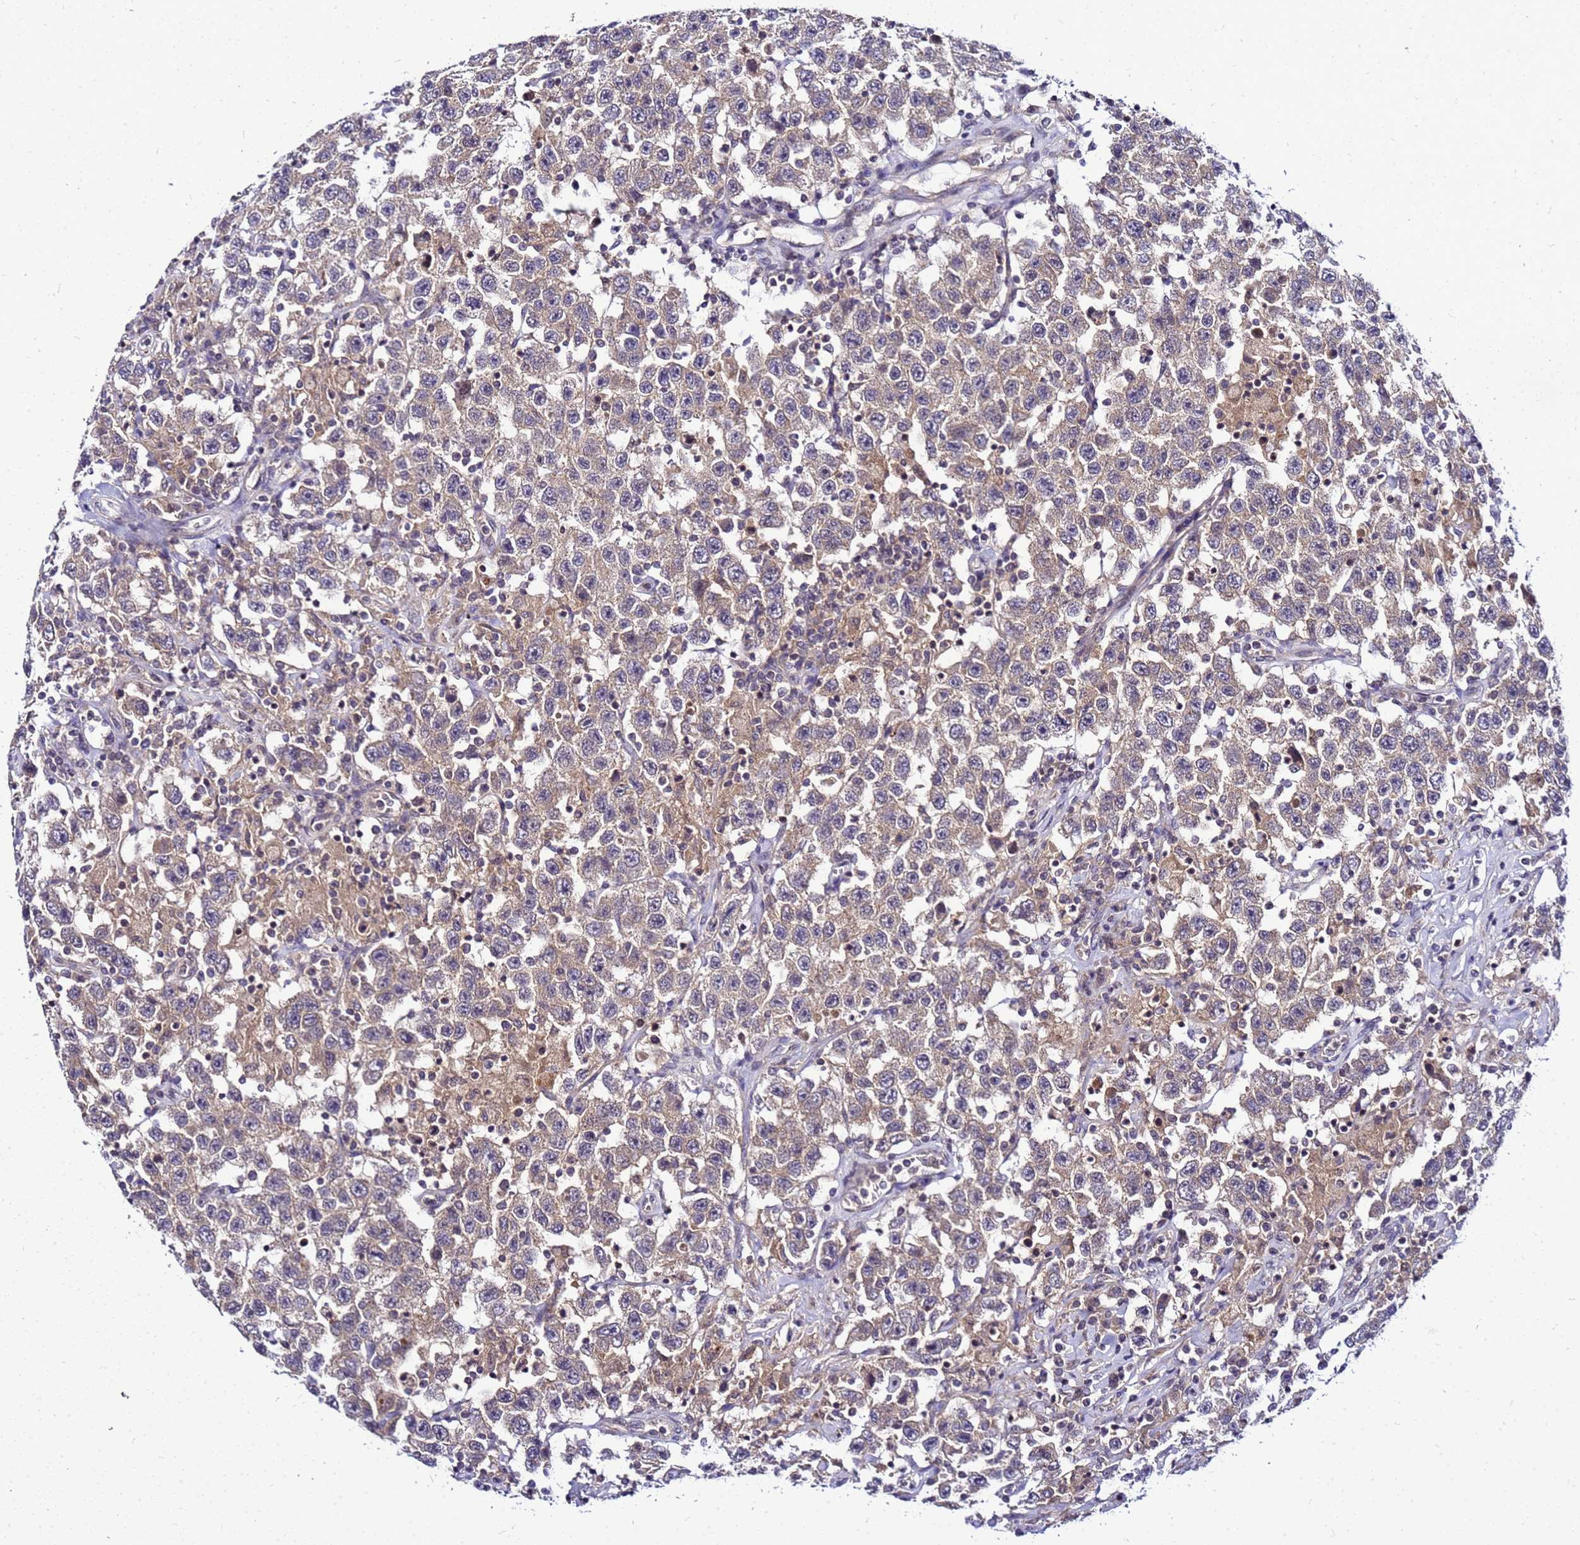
{"staining": {"intensity": "weak", "quantity": ">75%", "location": "cytoplasmic/membranous"}, "tissue": "testis cancer", "cell_type": "Tumor cells", "image_type": "cancer", "snomed": [{"axis": "morphology", "description": "Seminoma, NOS"}, {"axis": "topography", "description": "Testis"}], "caption": "Testis cancer (seminoma) stained for a protein (brown) displays weak cytoplasmic/membranous positive expression in approximately >75% of tumor cells.", "gene": "SAT1", "patient": {"sex": "male", "age": 41}}